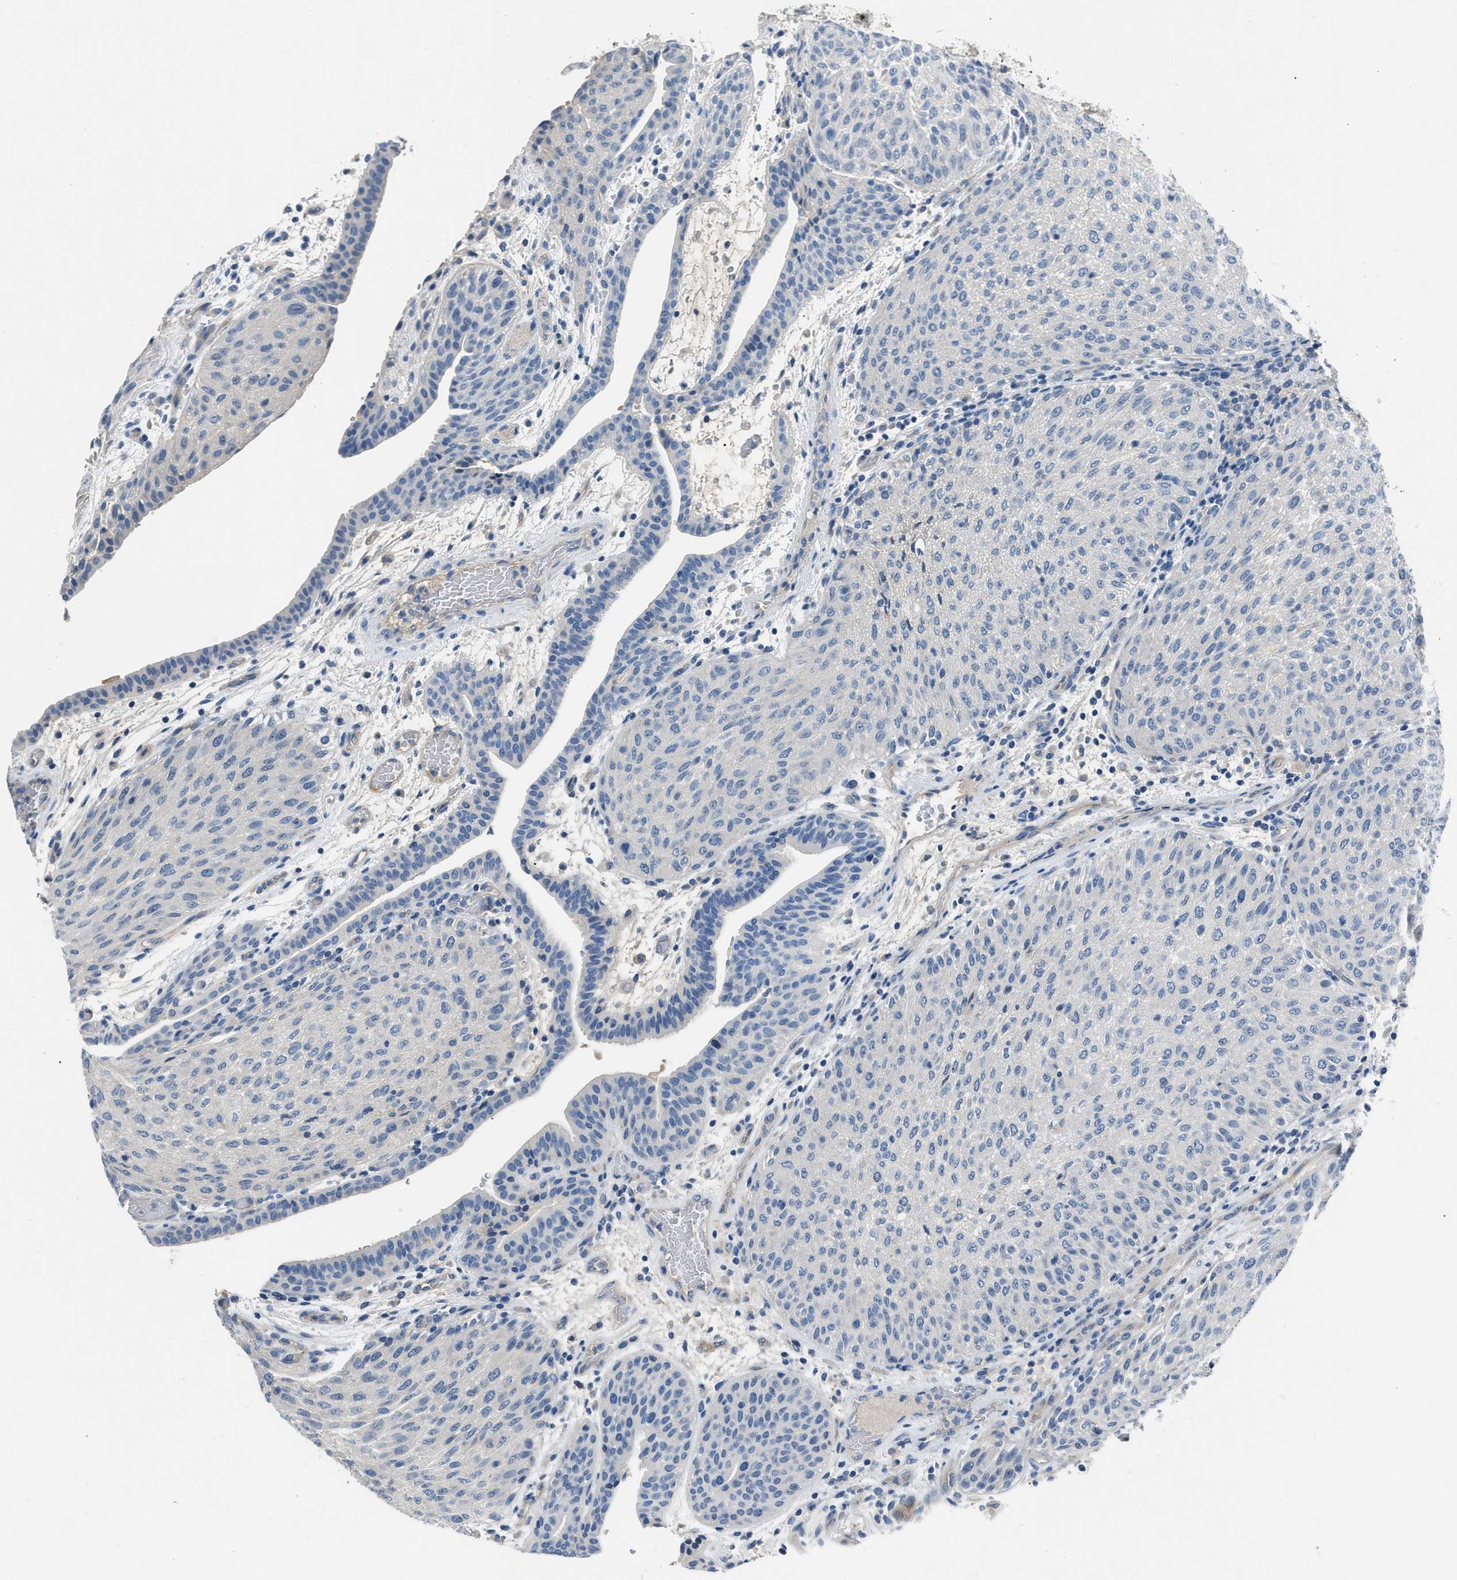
{"staining": {"intensity": "negative", "quantity": "none", "location": "none"}, "tissue": "urothelial cancer", "cell_type": "Tumor cells", "image_type": "cancer", "snomed": [{"axis": "morphology", "description": "Urothelial carcinoma, Low grade"}, {"axis": "morphology", "description": "Urothelial carcinoma, High grade"}, {"axis": "topography", "description": "Urinary bladder"}], "caption": "Image shows no protein expression in tumor cells of urothelial cancer tissue. Brightfield microscopy of IHC stained with DAB (brown) and hematoxylin (blue), captured at high magnification.", "gene": "DNAAF5", "patient": {"sex": "male", "age": 35}}